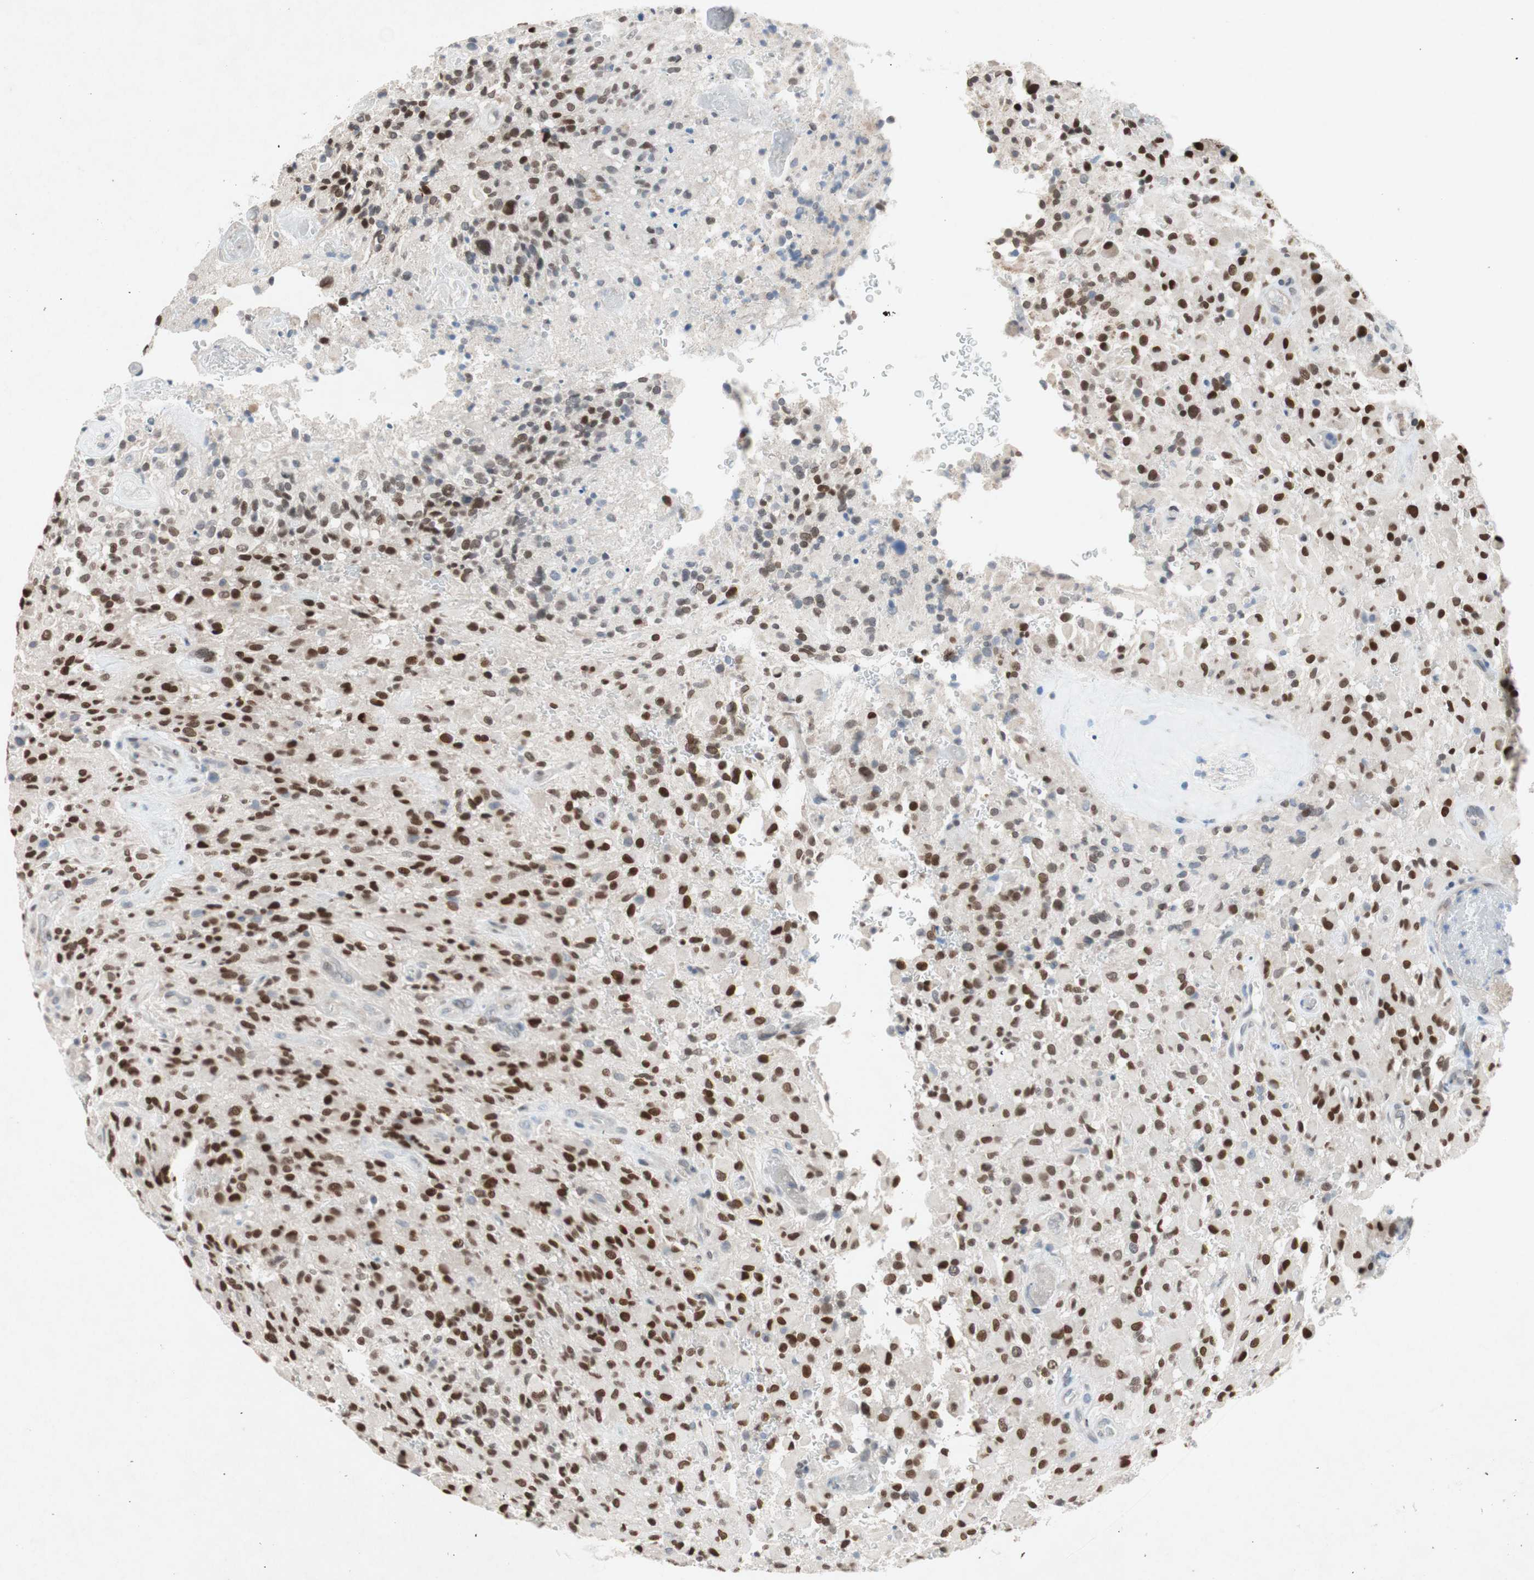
{"staining": {"intensity": "strong", "quantity": ">75%", "location": "nuclear"}, "tissue": "glioma", "cell_type": "Tumor cells", "image_type": "cancer", "snomed": [{"axis": "morphology", "description": "Glioma, malignant, High grade"}, {"axis": "topography", "description": "Brain"}], "caption": "Immunohistochemistry (IHC) (DAB (3,3'-diaminobenzidine)) staining of high-grade glioma (malignant) displays strong nuclear protein expression in approximately >75% of tumor cells.", "gene": "ARNT2", "patient": {"sex": "male", "age": 71}}